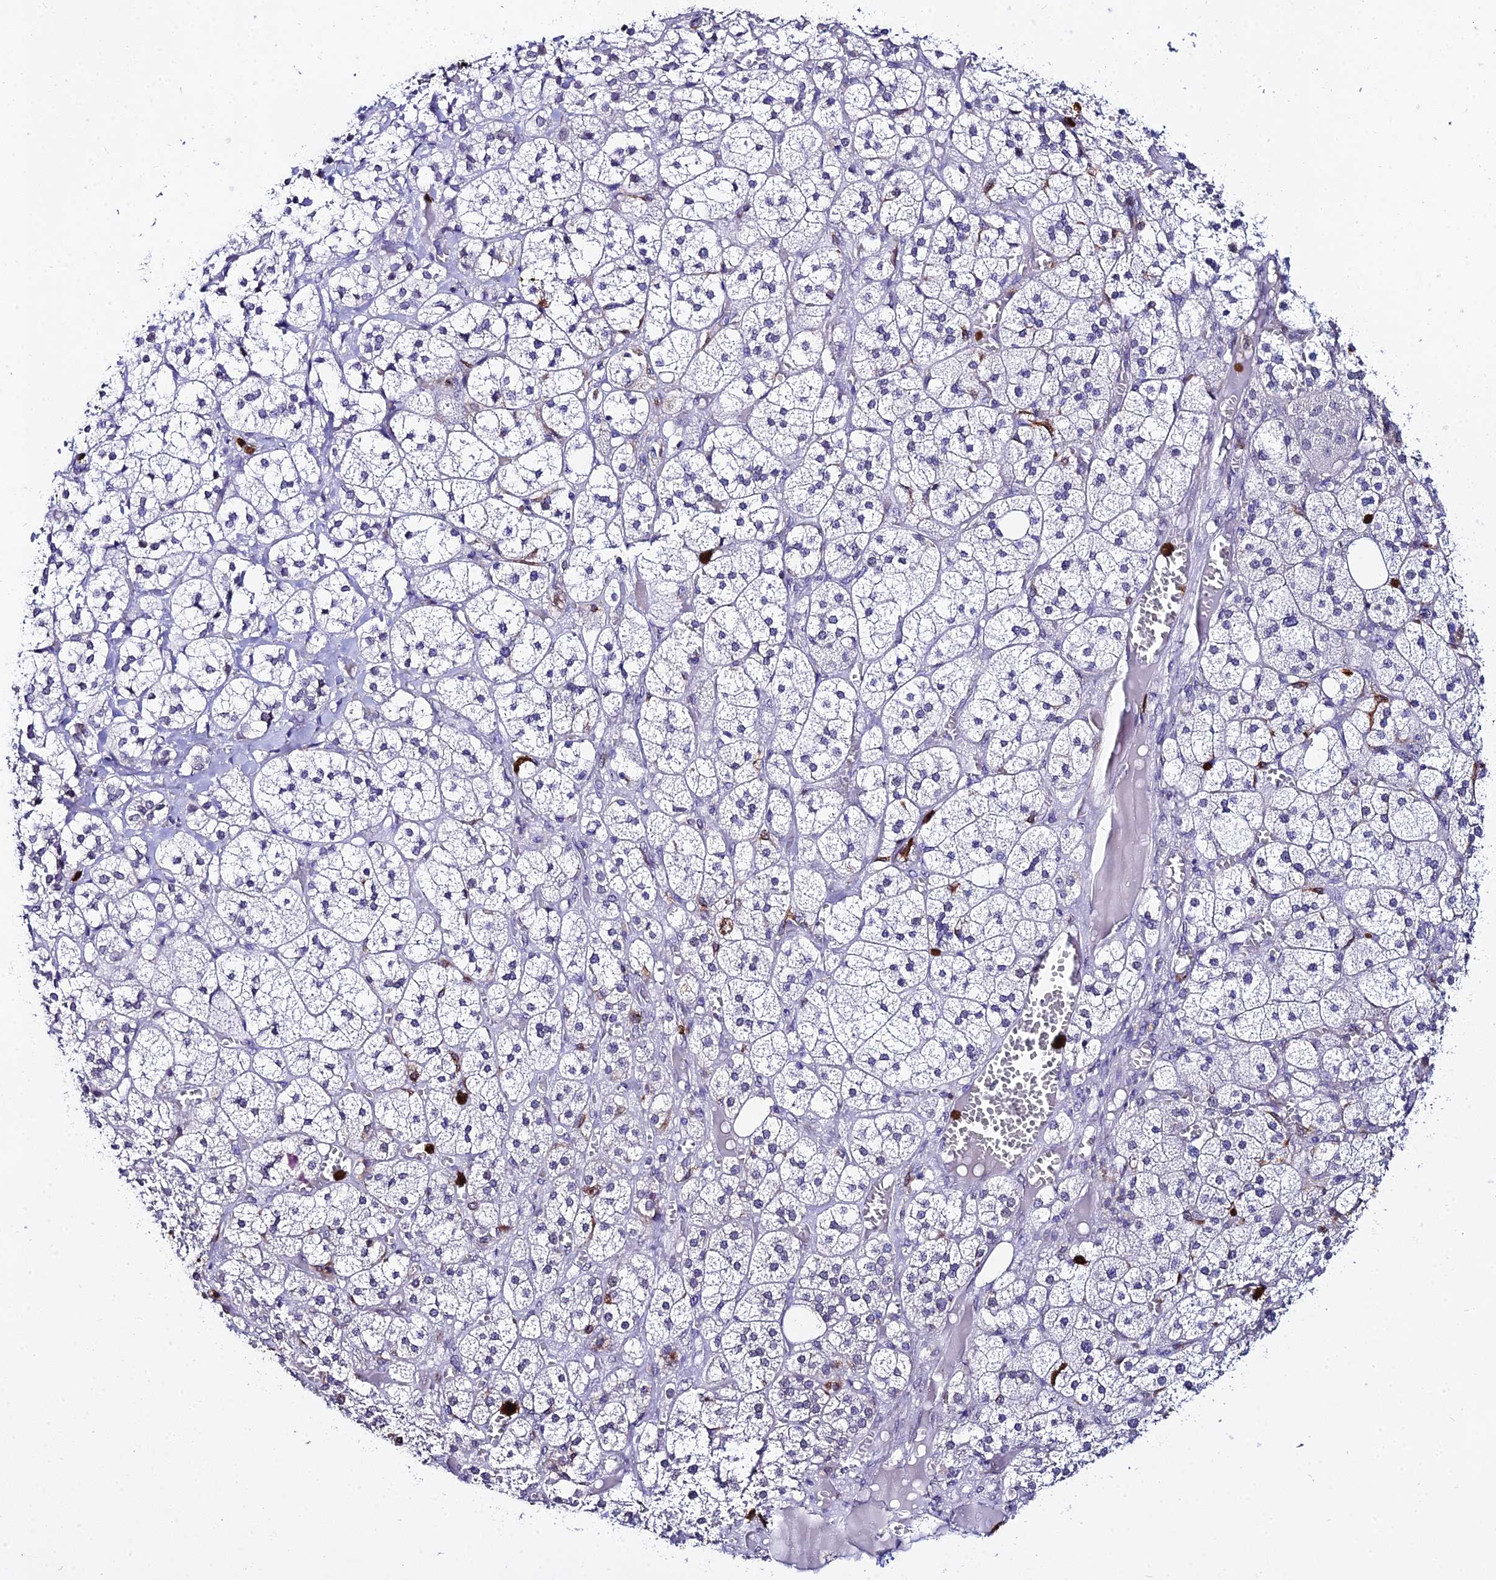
{"staining": {"intensity": "negative", "quantity": "none", "location": "none"}, "tissue": "adrenal gland", "cell_type": "Glandular cells", "image_type": "normal", "snomed": [{"axis": "morphology", "description": "Normal tissue, NOS"}, {"axis": "topography", "description": "Adrenal gland"}], "caption": "DAB immunohistochemical staining of unremarkable adrenal gland exhibits no significant expression in glandular cells. (Stains: DAB (3,3'-diaminobenzidine) immunohistochemistry with hematoxylin counter stain, Microscopy: brightfield microscopy at high magnification).", "gene": "MCM10", "patient": {"sex": "female", "age": 61}}